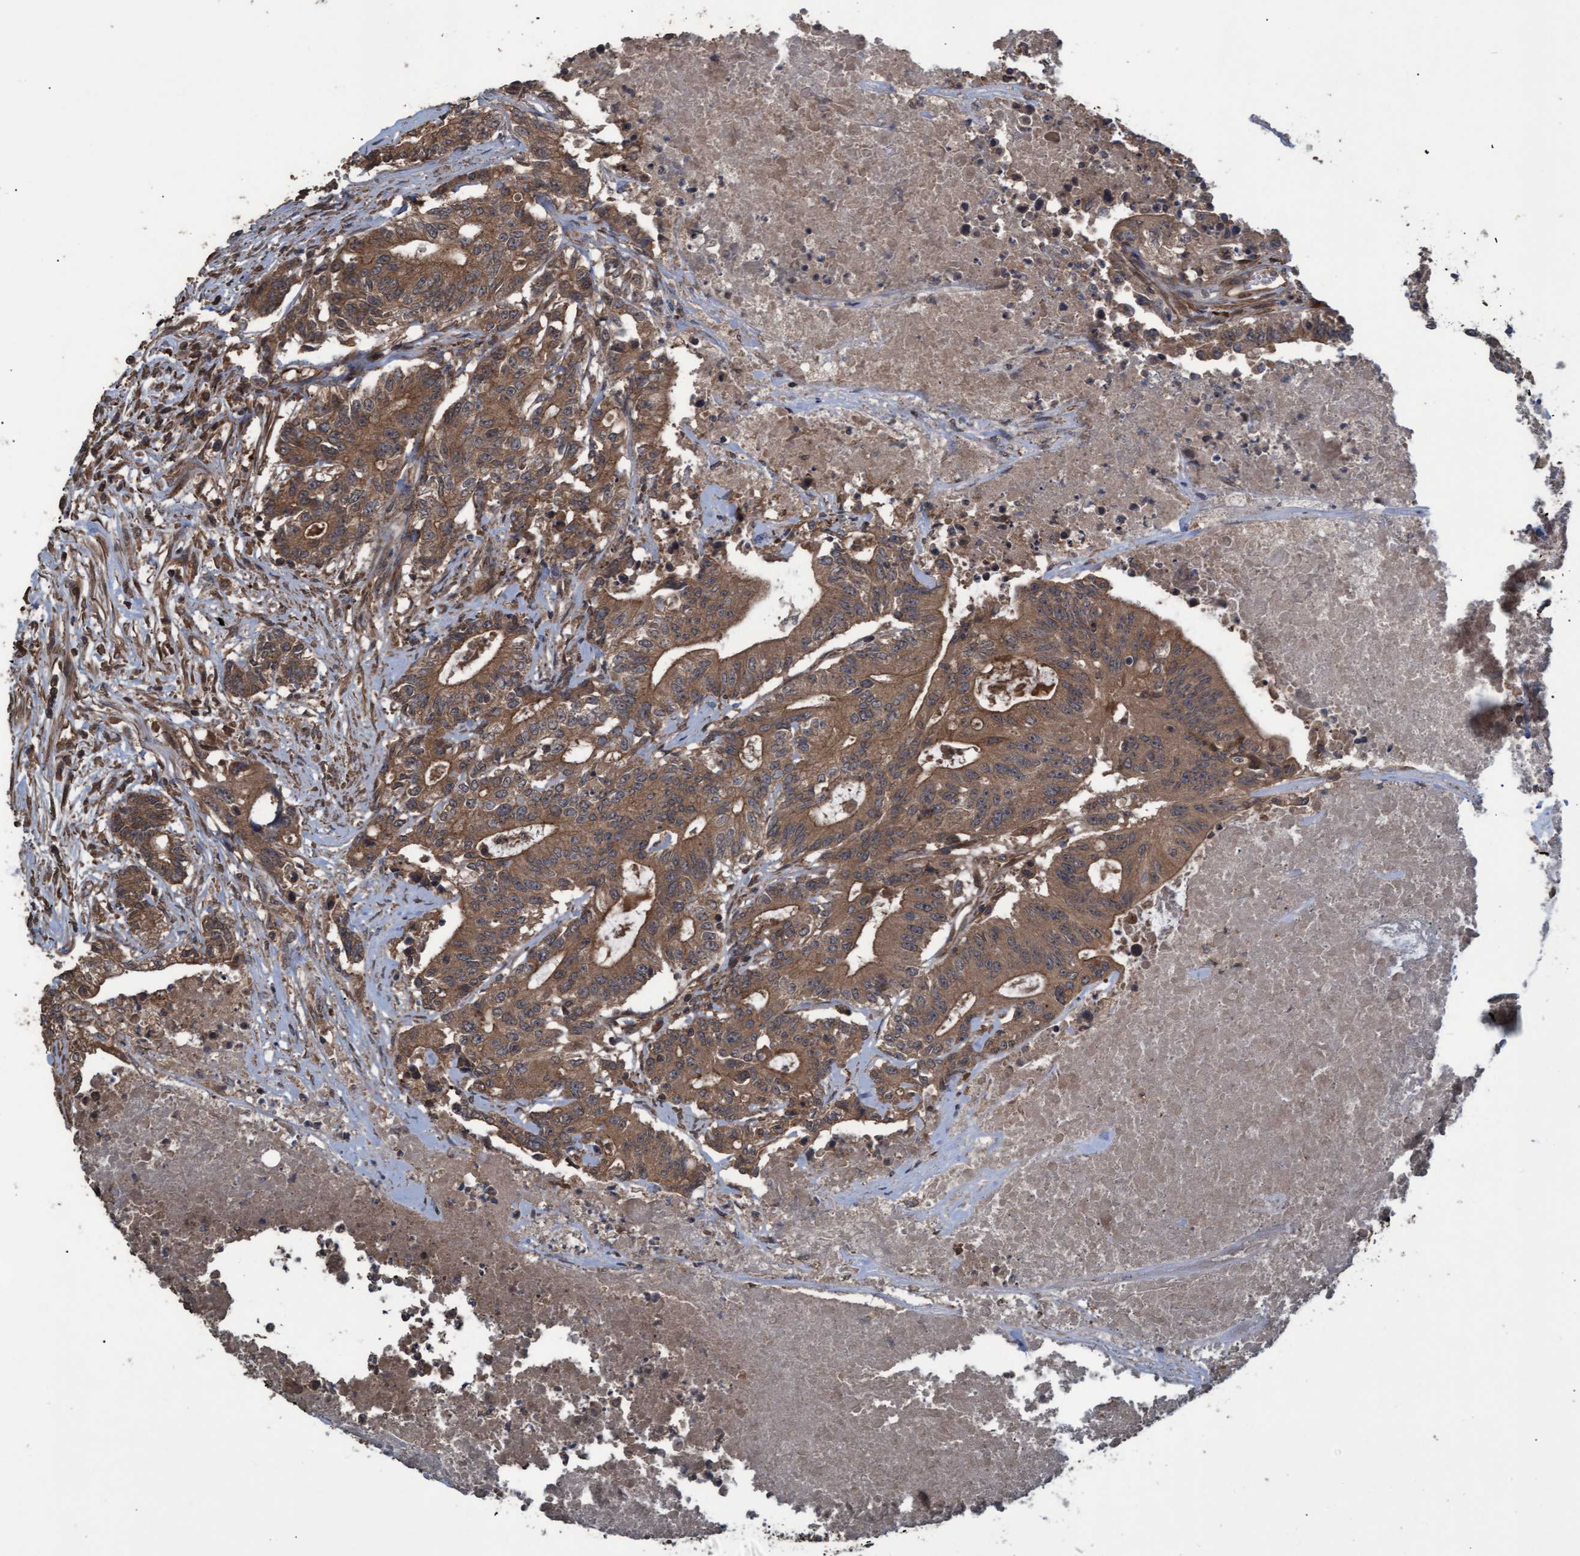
{"staining": {"intensity": "moderate", "quantity": ">75%", "location": "cytoplasmic/membranous"}, "tissue": "colorectal cancer", "cell_type": "Tumor cells", "image_type": "cancer", "snomed": [{"axis": "morphology", "description": "Adenocarcinoma, NOS"}, {"axis": "topography", "description": "Colon"}], "caption": "The micrograph displays a brown stain indicating the presence of a protein in the cytoplasmic/membranous of tumor cells in colorectal cancer (adenocarcinoma).", "gene": "GGT6", "patient": {"sex": "female", "age": 77}}